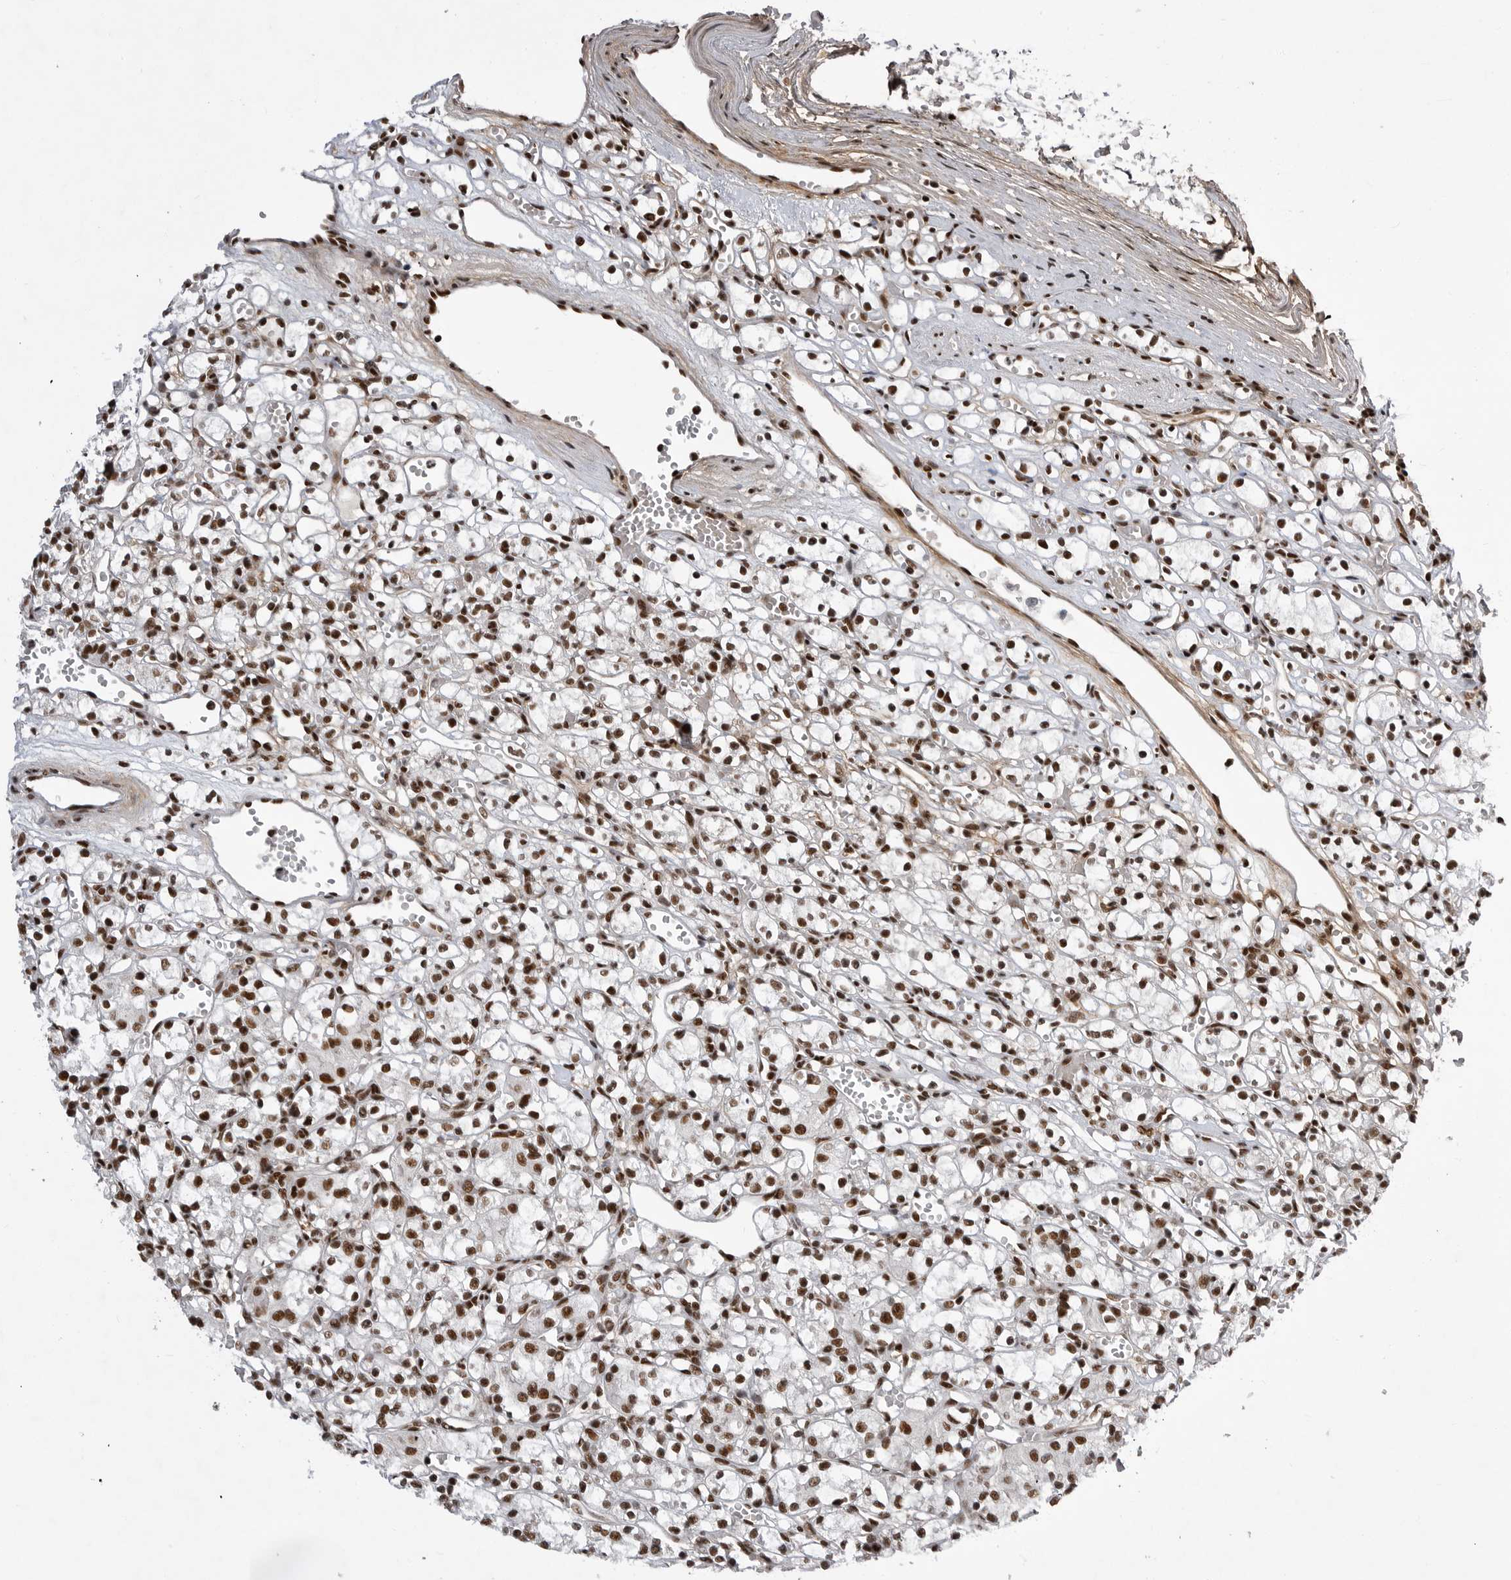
{"staining": {"intensity": "strong", "quantity": ">75%", "location": "nuclear"}, "tissue": "renal cancer", "cell_type": "Tumor cells", "image_type": "cancer", "snomed": [{"axis": "morphology", "description": "Adenocarcinoma, NOS"}, {"axis": "topography", "description": "Kidney"}], "caption": "About >75% of tumor cells in renal cancer (adenocarcinoma) show strong nuclear protein staining as visualized by brown immunohistochemical staining.", "gene": "PPP1R8", "patient": {"sex": "female", "age": 59}}